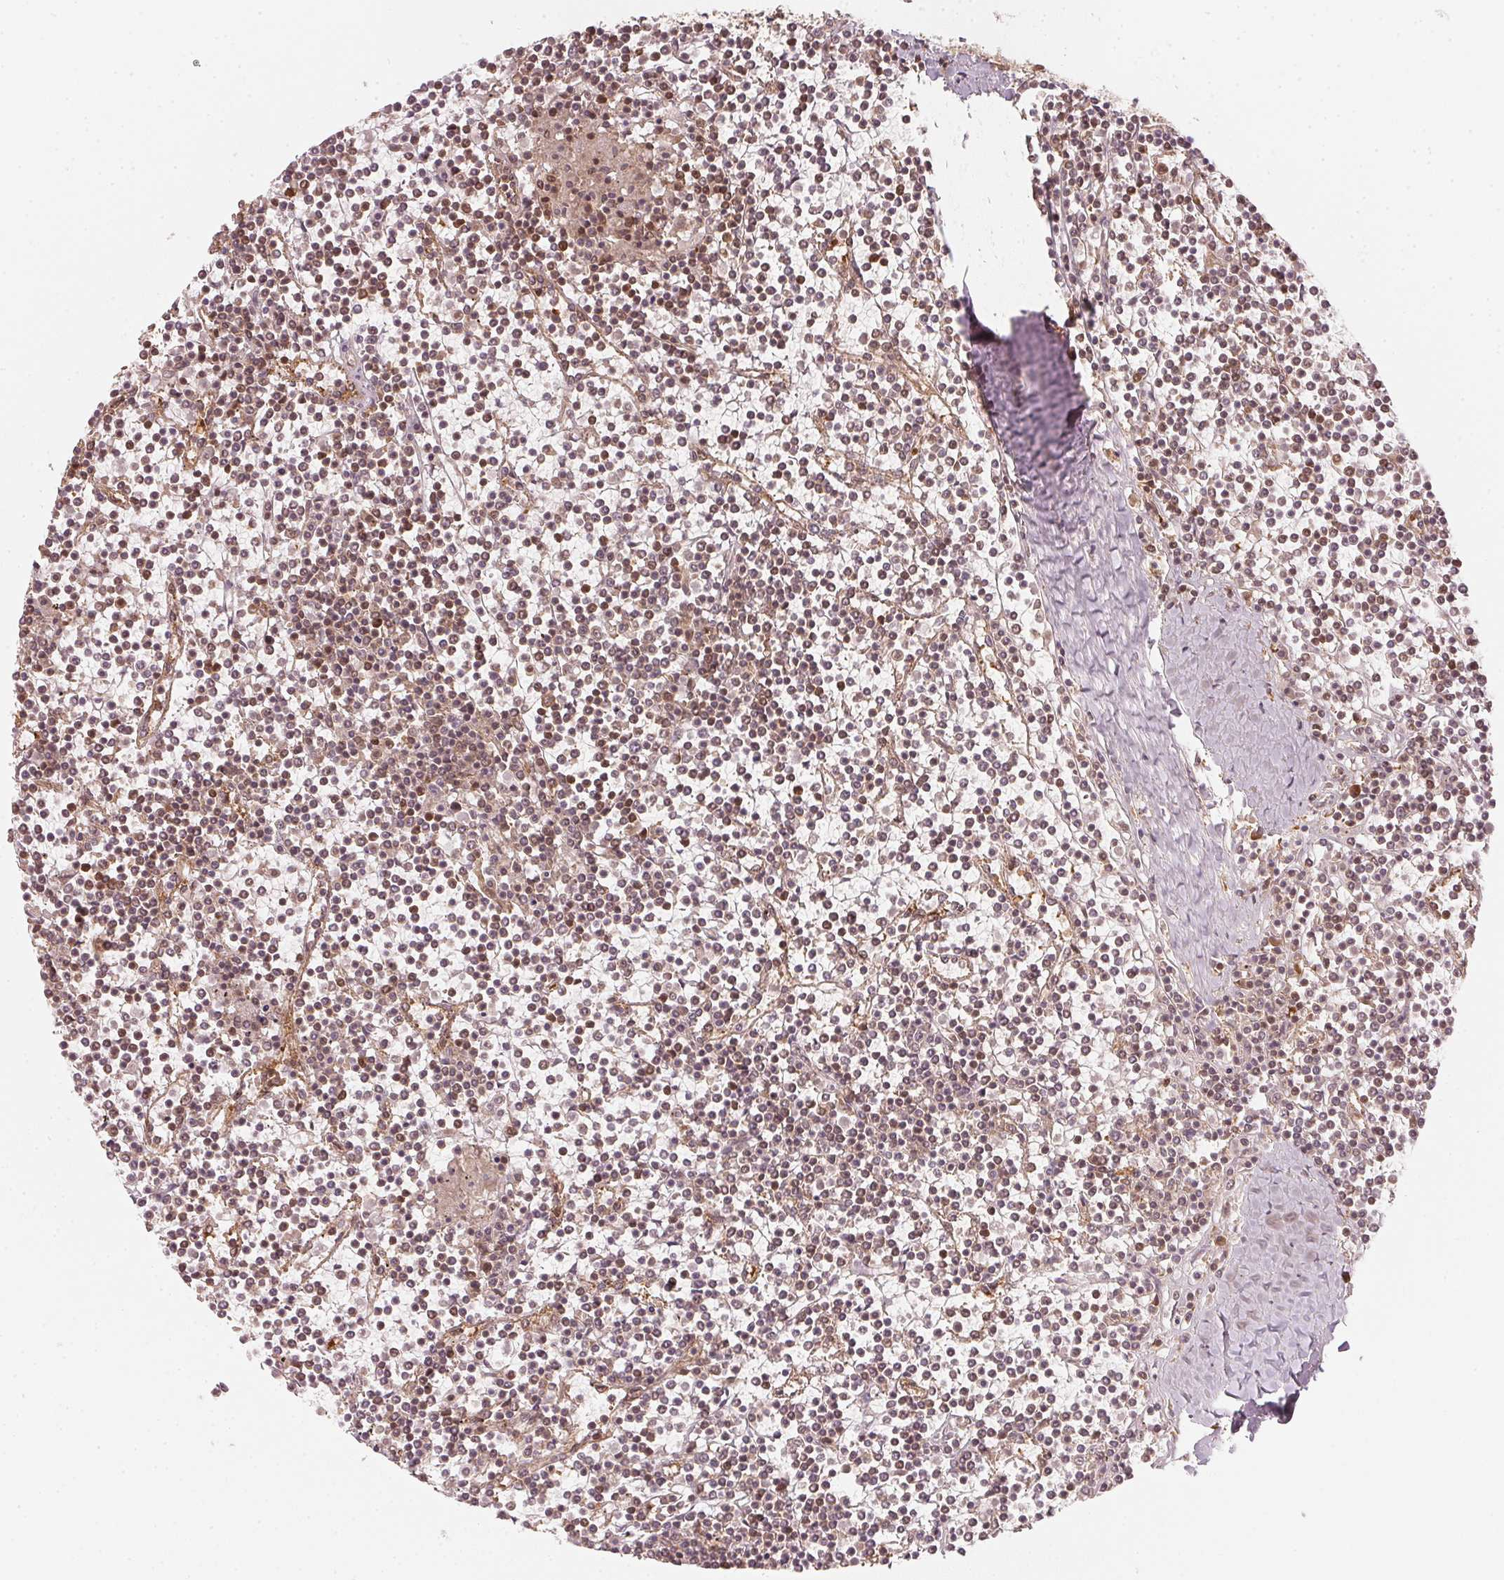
{"staining": {"intensity": "moderate", "quantity": "25%-75%", "location": "cytoplasmic/membranous,nuclear"}, "tissue": "lymphoma", "cell_type": "Tumor cells", "image_type": "cancer", "snomed": [{"axis": "morphology", "description": "Malignant lymphoma, non-Hodgkin's type, Low grade"}, {"axis": "topography", "description": "Spleen"}], "caption": "IHC of low-grade malignant lymphoma, non-Hodgkin's type demonstrates medium levels of moderate cytoplasmic/membranous and nuclear staining in about 25%-75% of tumor cells. Immunohistochemistry stains the protein of interest in brown and the nuclei are stained blue.", "gene": "UBE2L3", "patient": {"sex": "female", "age": 19}}